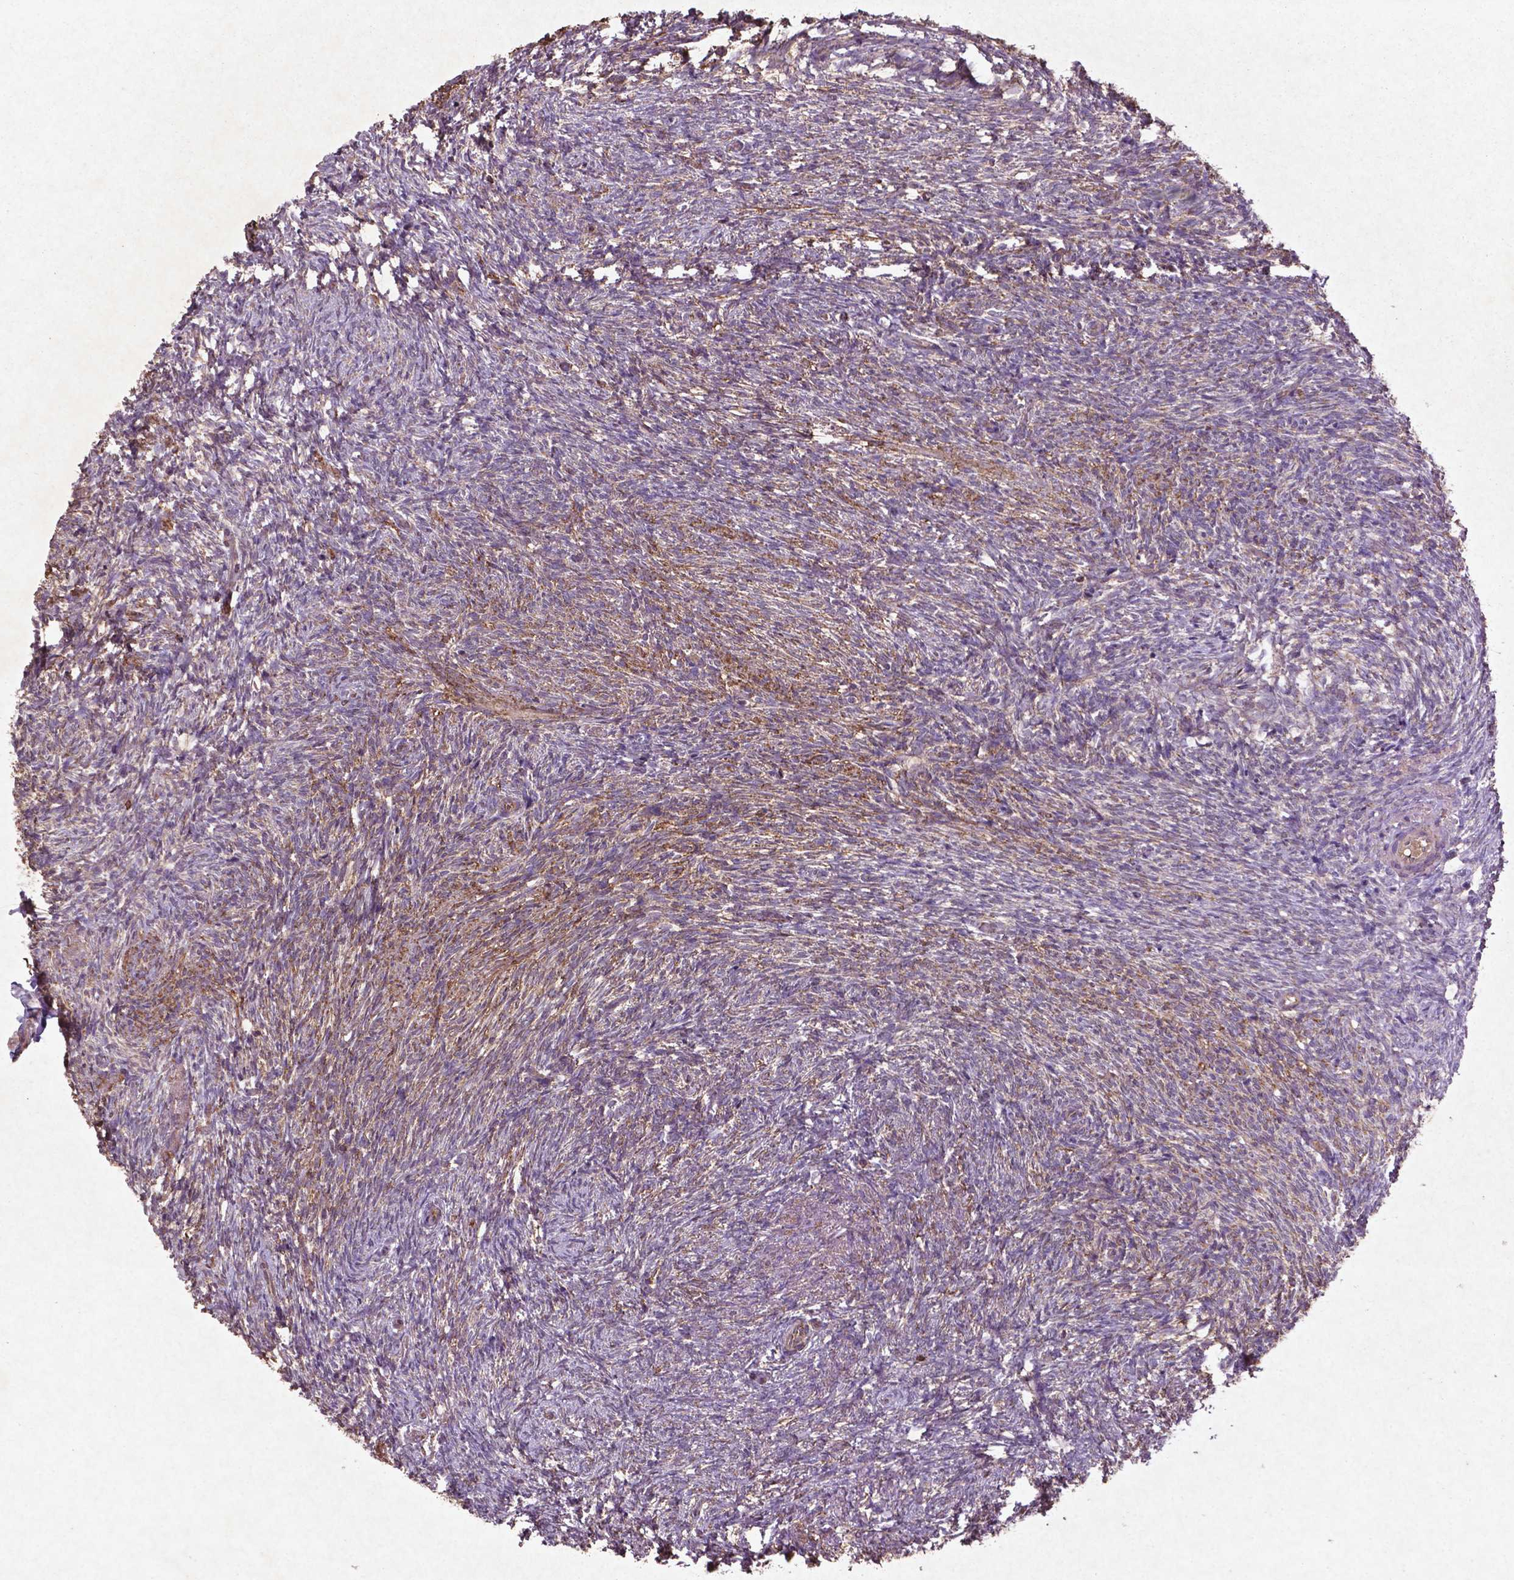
{"staining": {"intensity": "weak", "quantity": ">75%", "location": "cytoplasmic/membranous"}, "tissue": "ovary", "cell_type": "Follicle cells", "image_type": "normal", "snomed": [{"axis": "morphology", "description": "Normal tissue, NOS"}, {"axis": "topography", "description": "Ovary"}], "caption": "DAB immunohistochemical staining of normal ovary exhibits weak cytoplasmic/membranous protein positivity in about >75% of follicle cells.", "gene": "MTOR", "patient": {"sex": "female", "age": 46}}